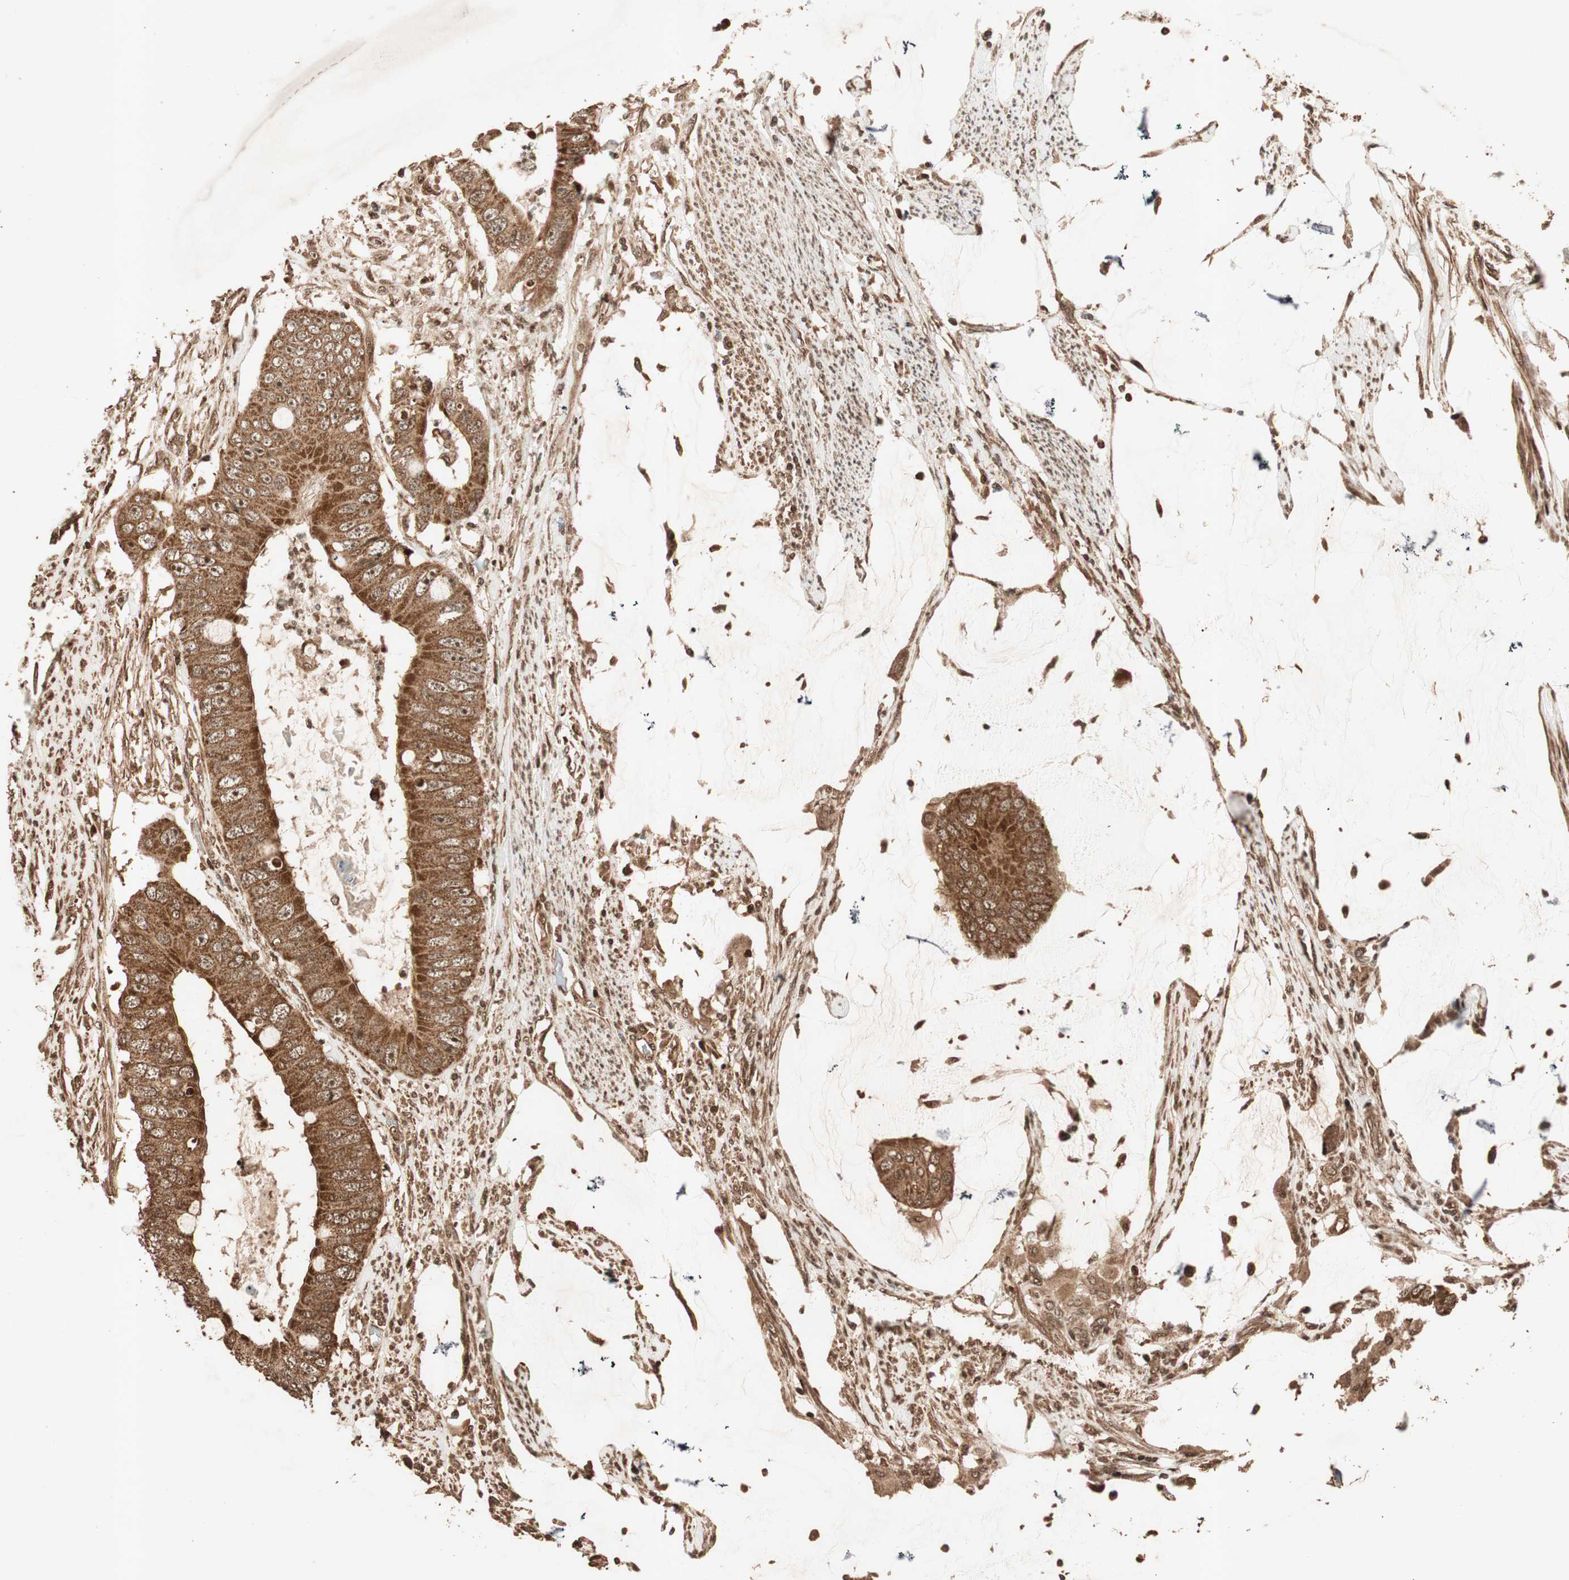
{"staining": {"intensity": "moderate", "quantity": ">75%", "location": "cytoplasmic/membranous"}, "tissue": "colorectal cancer", "cell_type": "Tumor cells", "image_type": "cancer", "snomed": [{"axis": "morphology", "description": "Adenocarcinoma, NOS"}, {"axis": "topography", "description": "Rectum"}], "caption": "This photomicrograph reveals IHC staining of human colorectal cancer, with medium moderate cytoplasmic/membranous expression in approximately >75% of tumor cells.", "gene": "ALKBH5", "patient": {"sex": "female", "age": 77}}